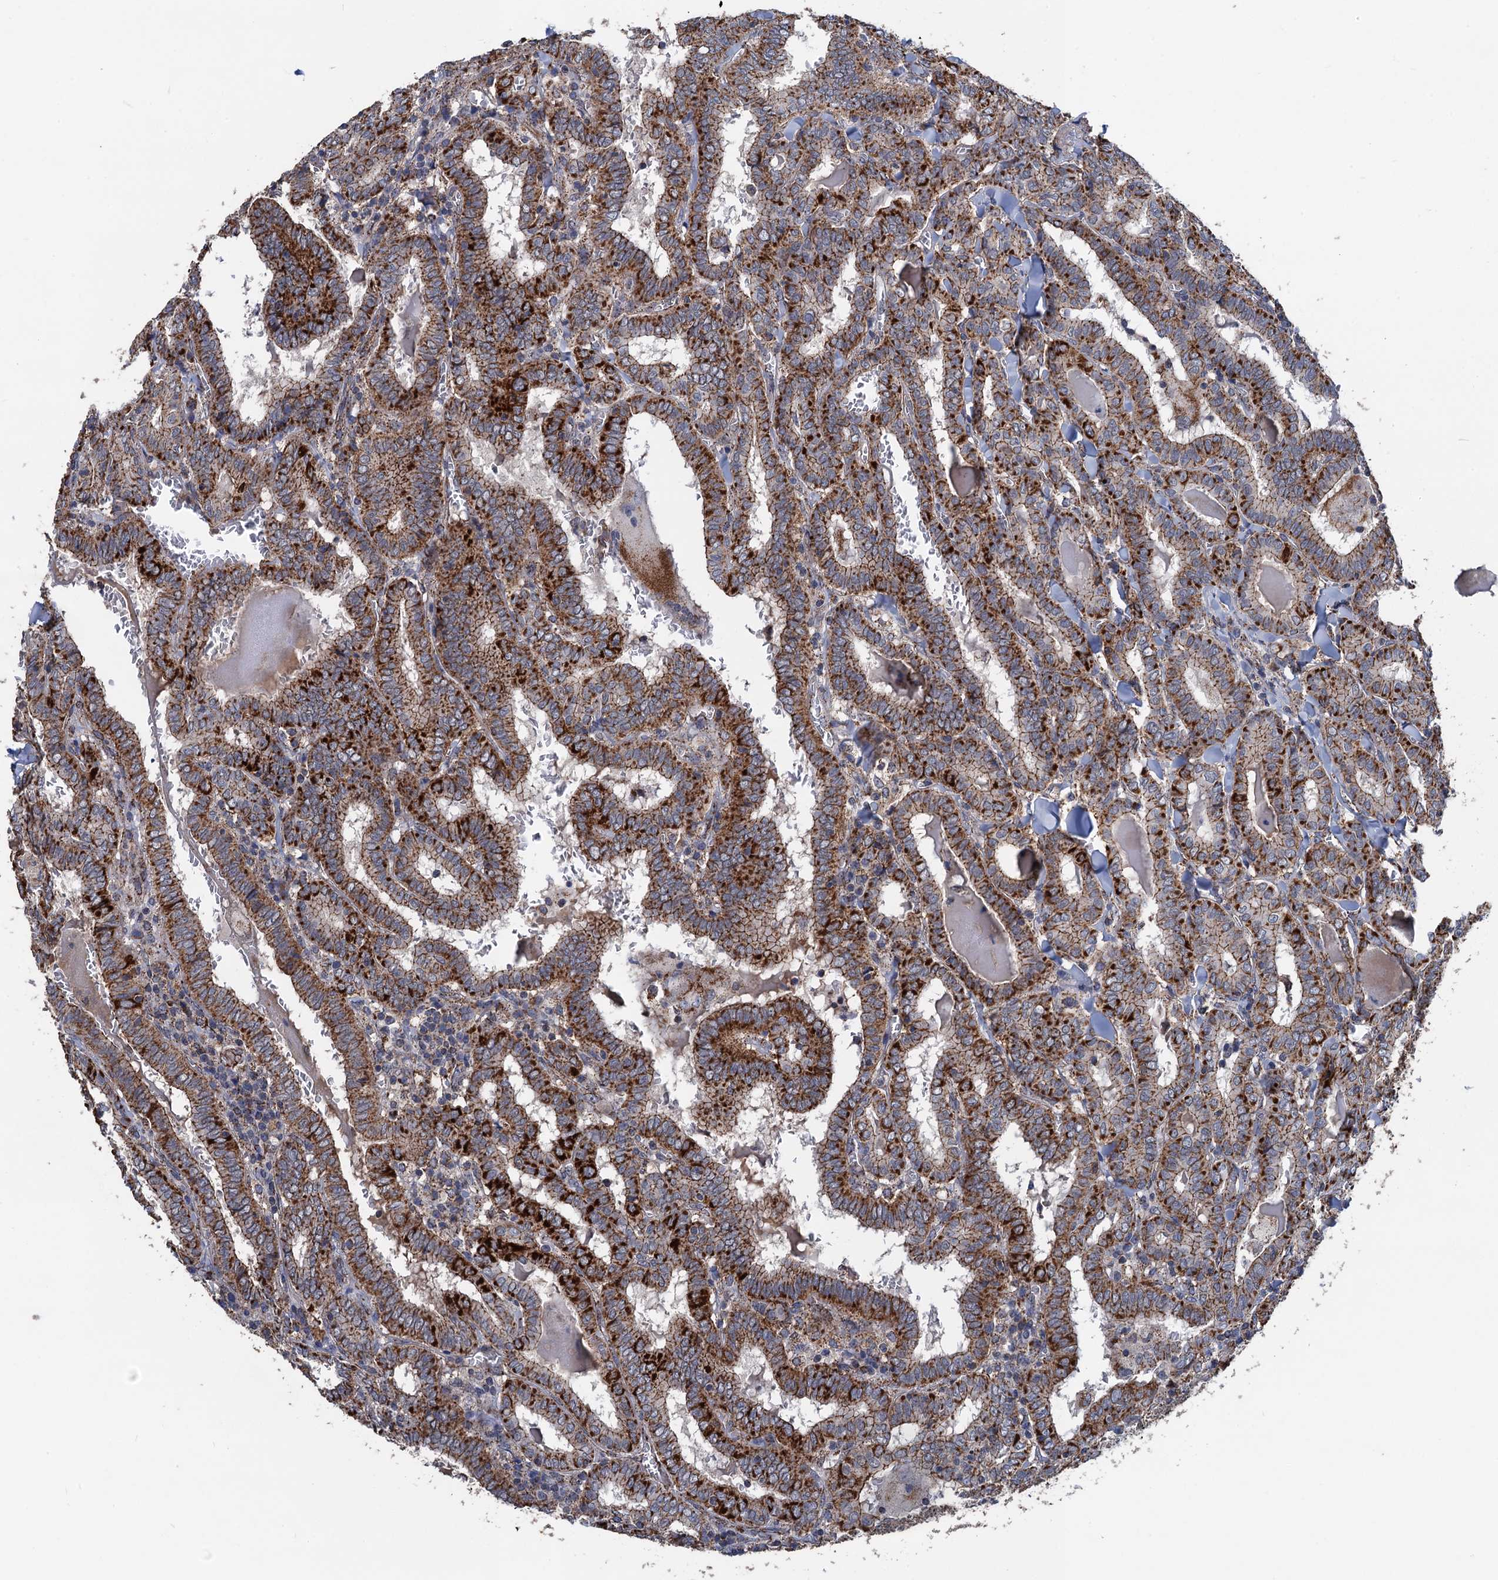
{"staining": {"intensity": "strong", "quantity": ">75%", "location": "cytoplasmic/membranous"}, "tissue": "thyroid cancer", "cell_type": "Tumor cells", "image_type": "cancer", "snomed": [{"axis": "morphology", "description": "Papillary adenocarcinoma, NOS"}, {"axis": "topography", "description": "Thyroid gland"}], "caption": "The immunohistochemical stain labels strong cytoplasmic/membranous positivity in tumor cells of thyroid cancer tissue.", "gene": "DGLUCY", "patient": {"sex": "female", "age": 72}}